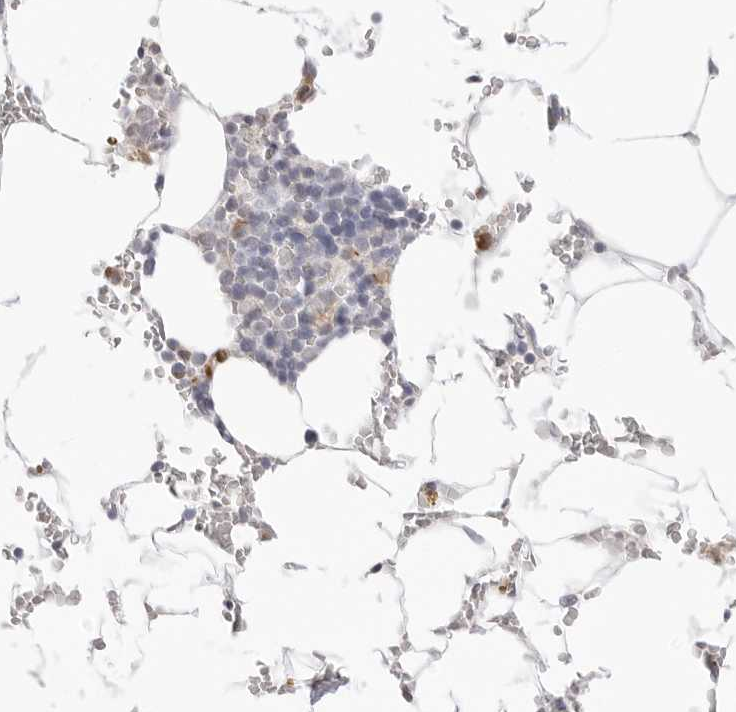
{"staining": {"intensity": "moderate", "quantity": "<25%", "location": "cytoplasmic/membranous"}, "tissue": "bone marrow", "cell_type": "Hematopoietic cells", "image_type": "normal", "snomed": [{"axis": "morphology", "description": "Normal tissue, NOS"}, {"axis": "topography", "description": "Bone marrow"}], "caption": "Moderate cytoplasmic/membranous expression for a protein is present in about <25% of hematopoietic cells of normal bone marrow using IHC.", "gene": "RPN1", "patient": {"sex": "male", "age": 70}}